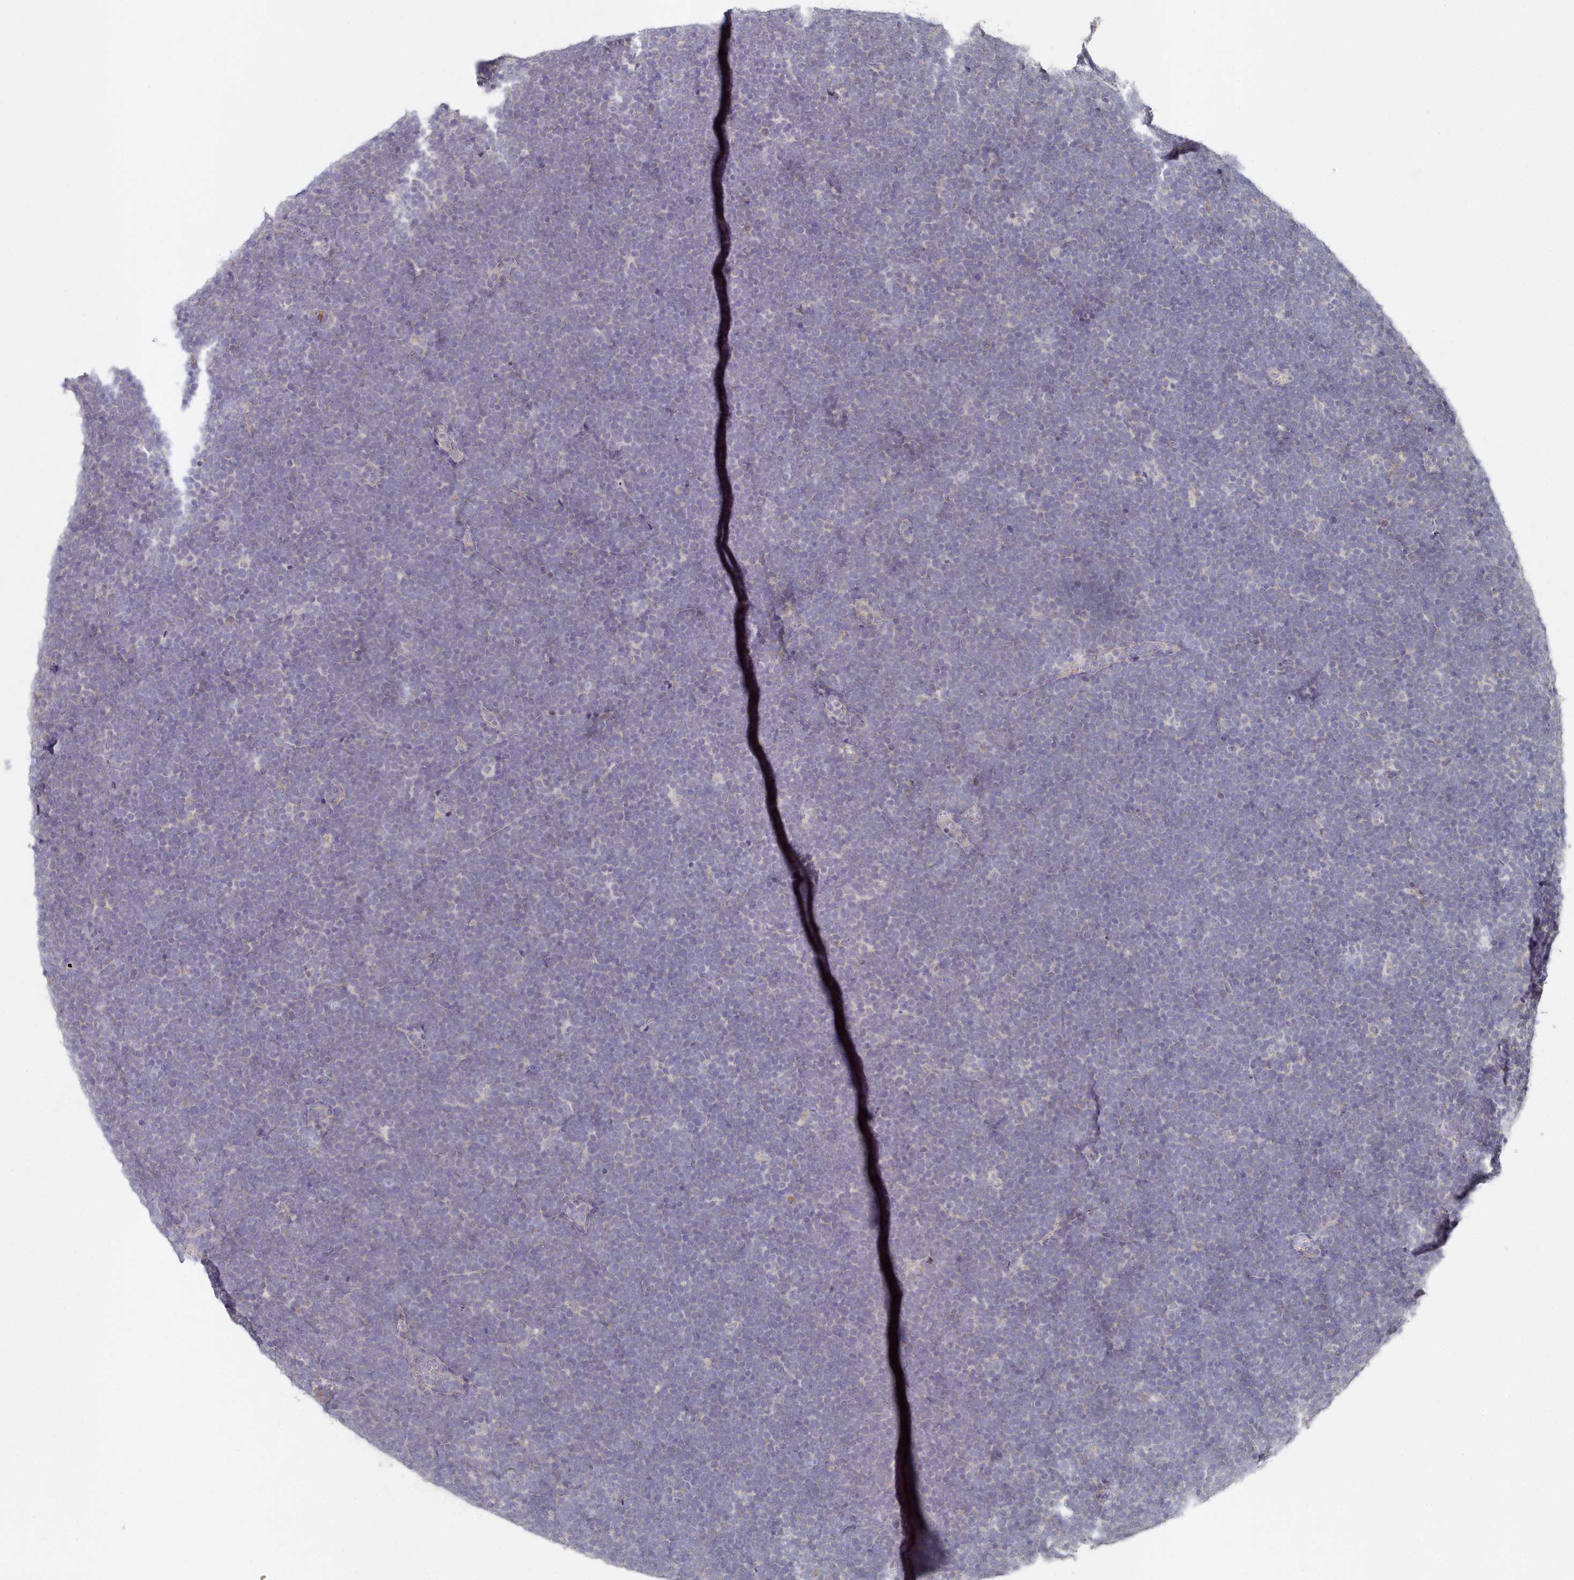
{"staining": {"intensity": "negative", "quantity": "none", "location": "none"}, "tissue": "lymphoma", "cell_type": "Tumor cells", "image_type": "cancer", "snomed": [{"axis": "morphology", "description": "Malignant lymphoma, non-Hodgkin's type, High grade"}, {"axis": "topography", "description": "Lymph node"}], "caption": "This is a image of immunohistochemistry (IHC) staining of lymphoma, which shows no staining in tumor cells.", "gene": "TYW1B", "patient": {"sex": "male", "age": 13}}